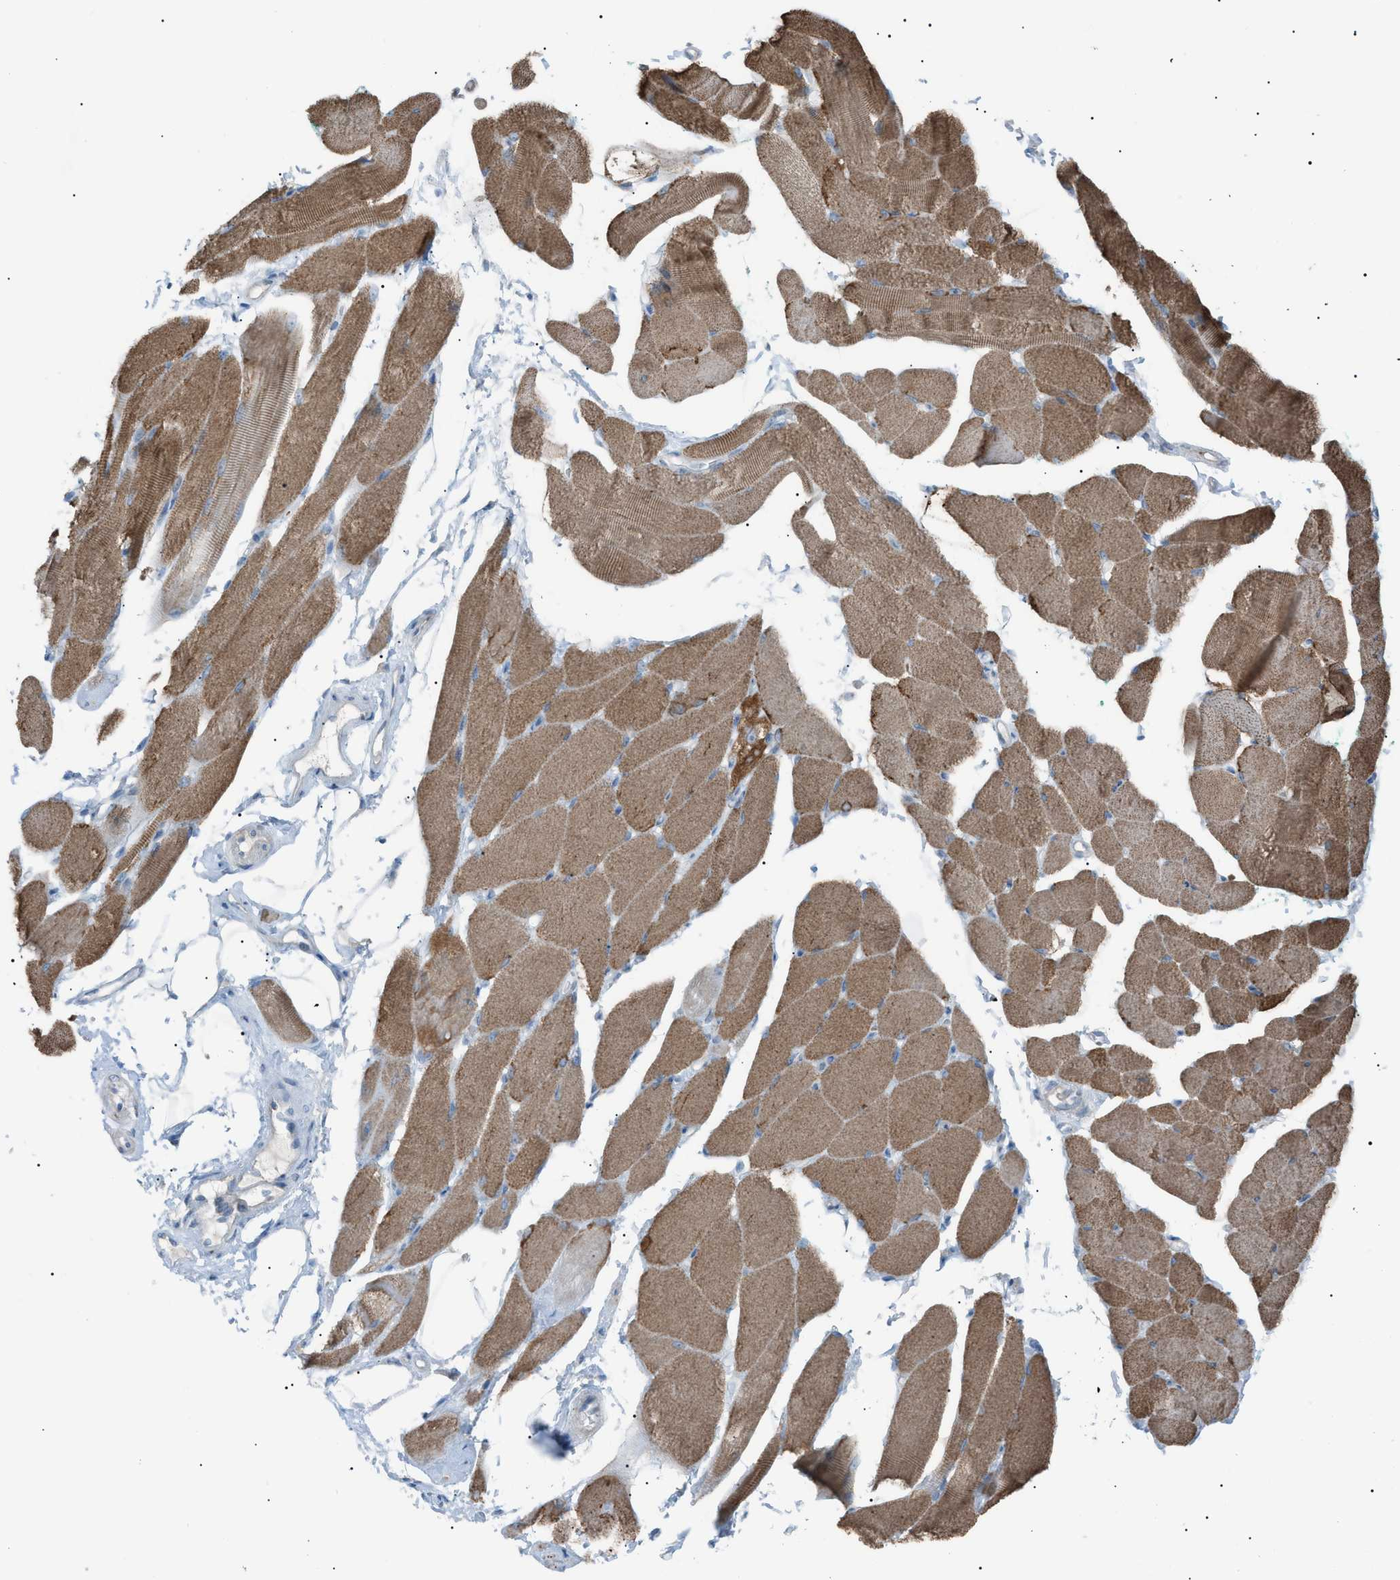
{"staining": {"intensity": "moderate", "quantity": ">75%", "location": "cytoplasmic/membranous"}, "tissue": "skeletal muscle", "cell_type": "Myocytes", "image_type": "normal", "snomed": [{"axis": "morphology", "description": "Normal tissue, NOS"}, {"axis": "topography", "description": "Skeletal muscle"}, {"axis": "topography", "description": "Peripheral nerve tissue"}], "caption": "A medium amount of moderate cytoplasmic/membranous positivity is identified in approximately >75% of myocytes in unremarkable skeletal muscle.", "gene": "ZNF516", "patient": {"sex": "female", "age": 84}}